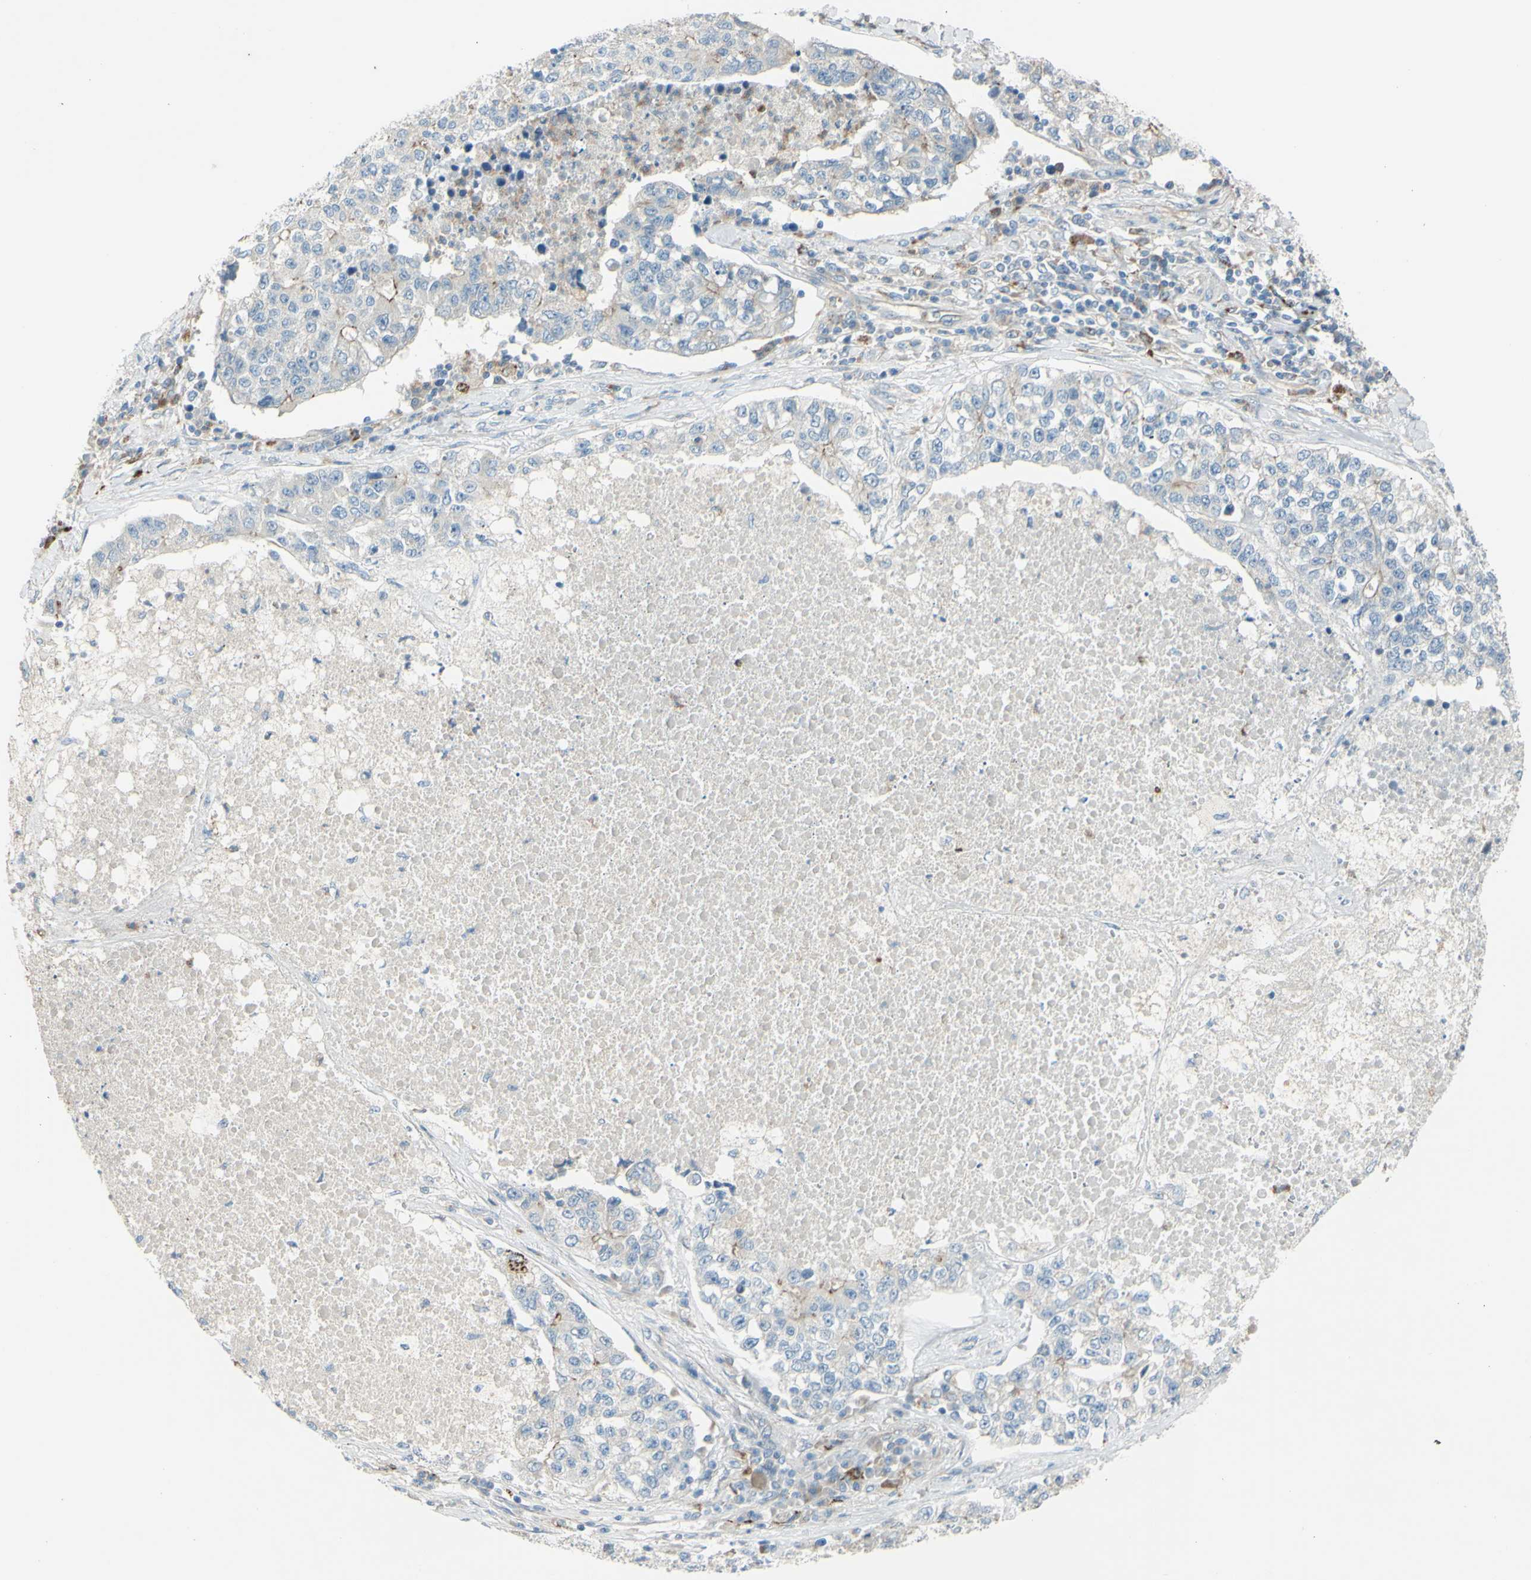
{"staining": {"intensity": "weak", "quantity": "<25%", "location": "cytoplasmic/membranous"}, "tissue": "lung cancer", "cell_type": "Tumor cells", "image_type": "cancer", "snomed": [{"axis": "morphology", "description": "Adenocarcinoma, NOS"}, {"axis": "topography", "description": "Lung"}], "caption": "Immunohistochemistry (IHC) photomicrograph of neoplastic tissue: lung cancer stained with DAB (3,3'-diaminobenzidine) displays no significant protein positivity in tumor cells.", "gene": "LMTK2", "patient": {"sex": "male", "age": 49}}